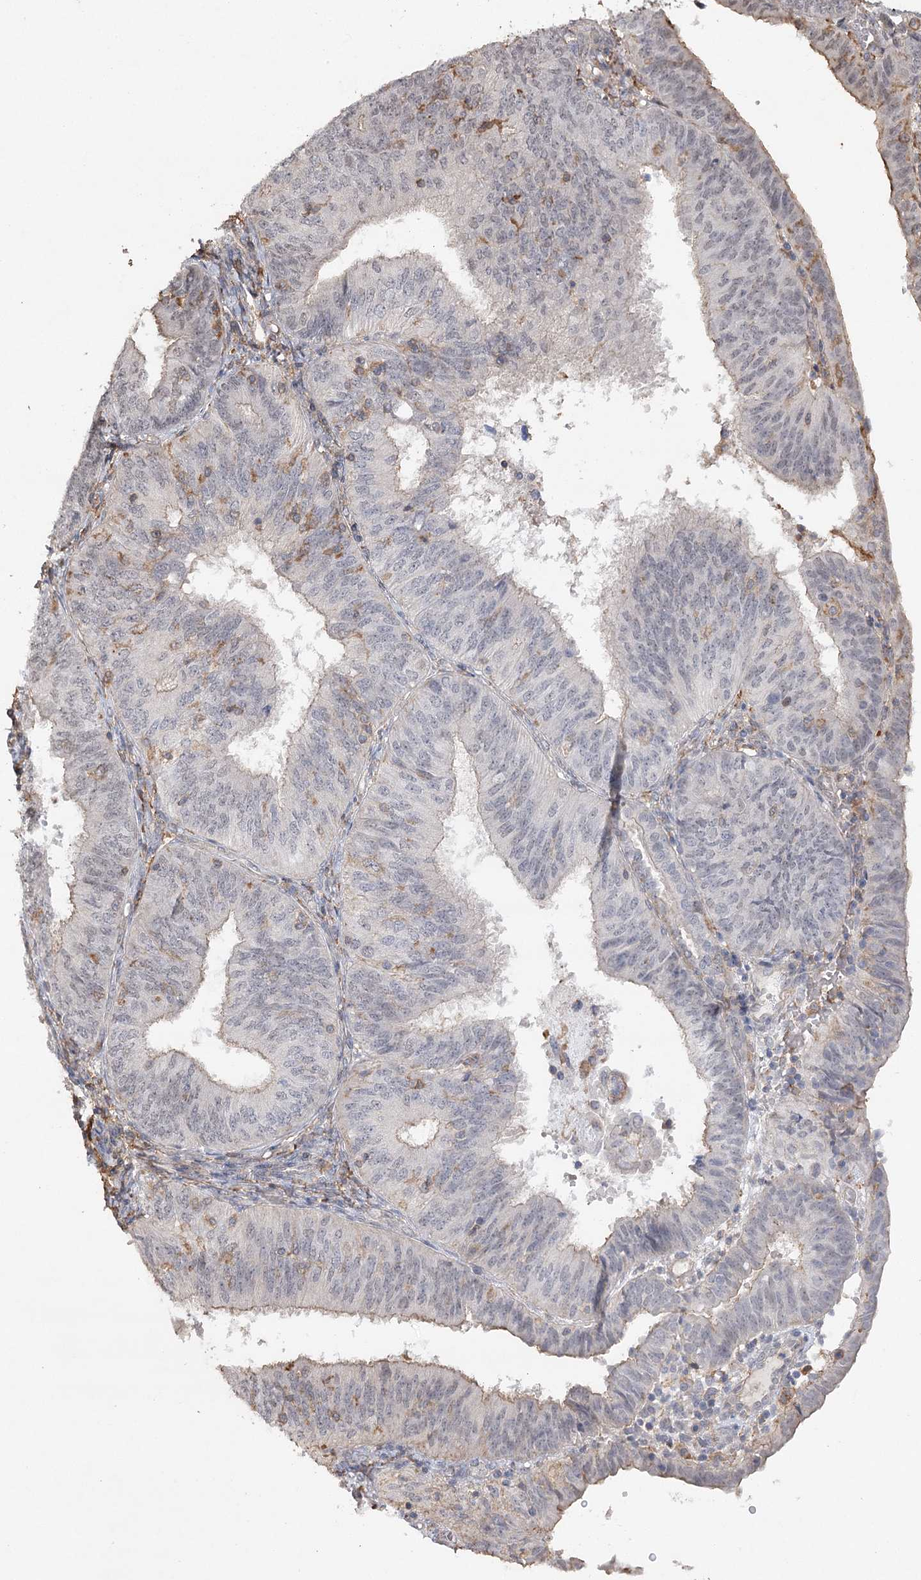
{"staining": {"intensity": "negative", "quantity": "none", "location": "none"}, "tissue": "endometrial cancer", "cell_type": "Tumor cells", "image_type": "cancer", "snomed": [{"axis": "morphology", "description": "Adenocarcinoma, NOS"}, {"axis": "topography", "description": "Endometrium"}], "caption": "Endometrial cancer (adenocarcinoma) was stained to show a protein in brown. There is no significant expression in tumor cells. (DAB (3,3'-diaminobenzidine) immunohistochemistry, high magnification).", "gene": "OBSL1", "patient": {"sex": "female", "age": 58}}